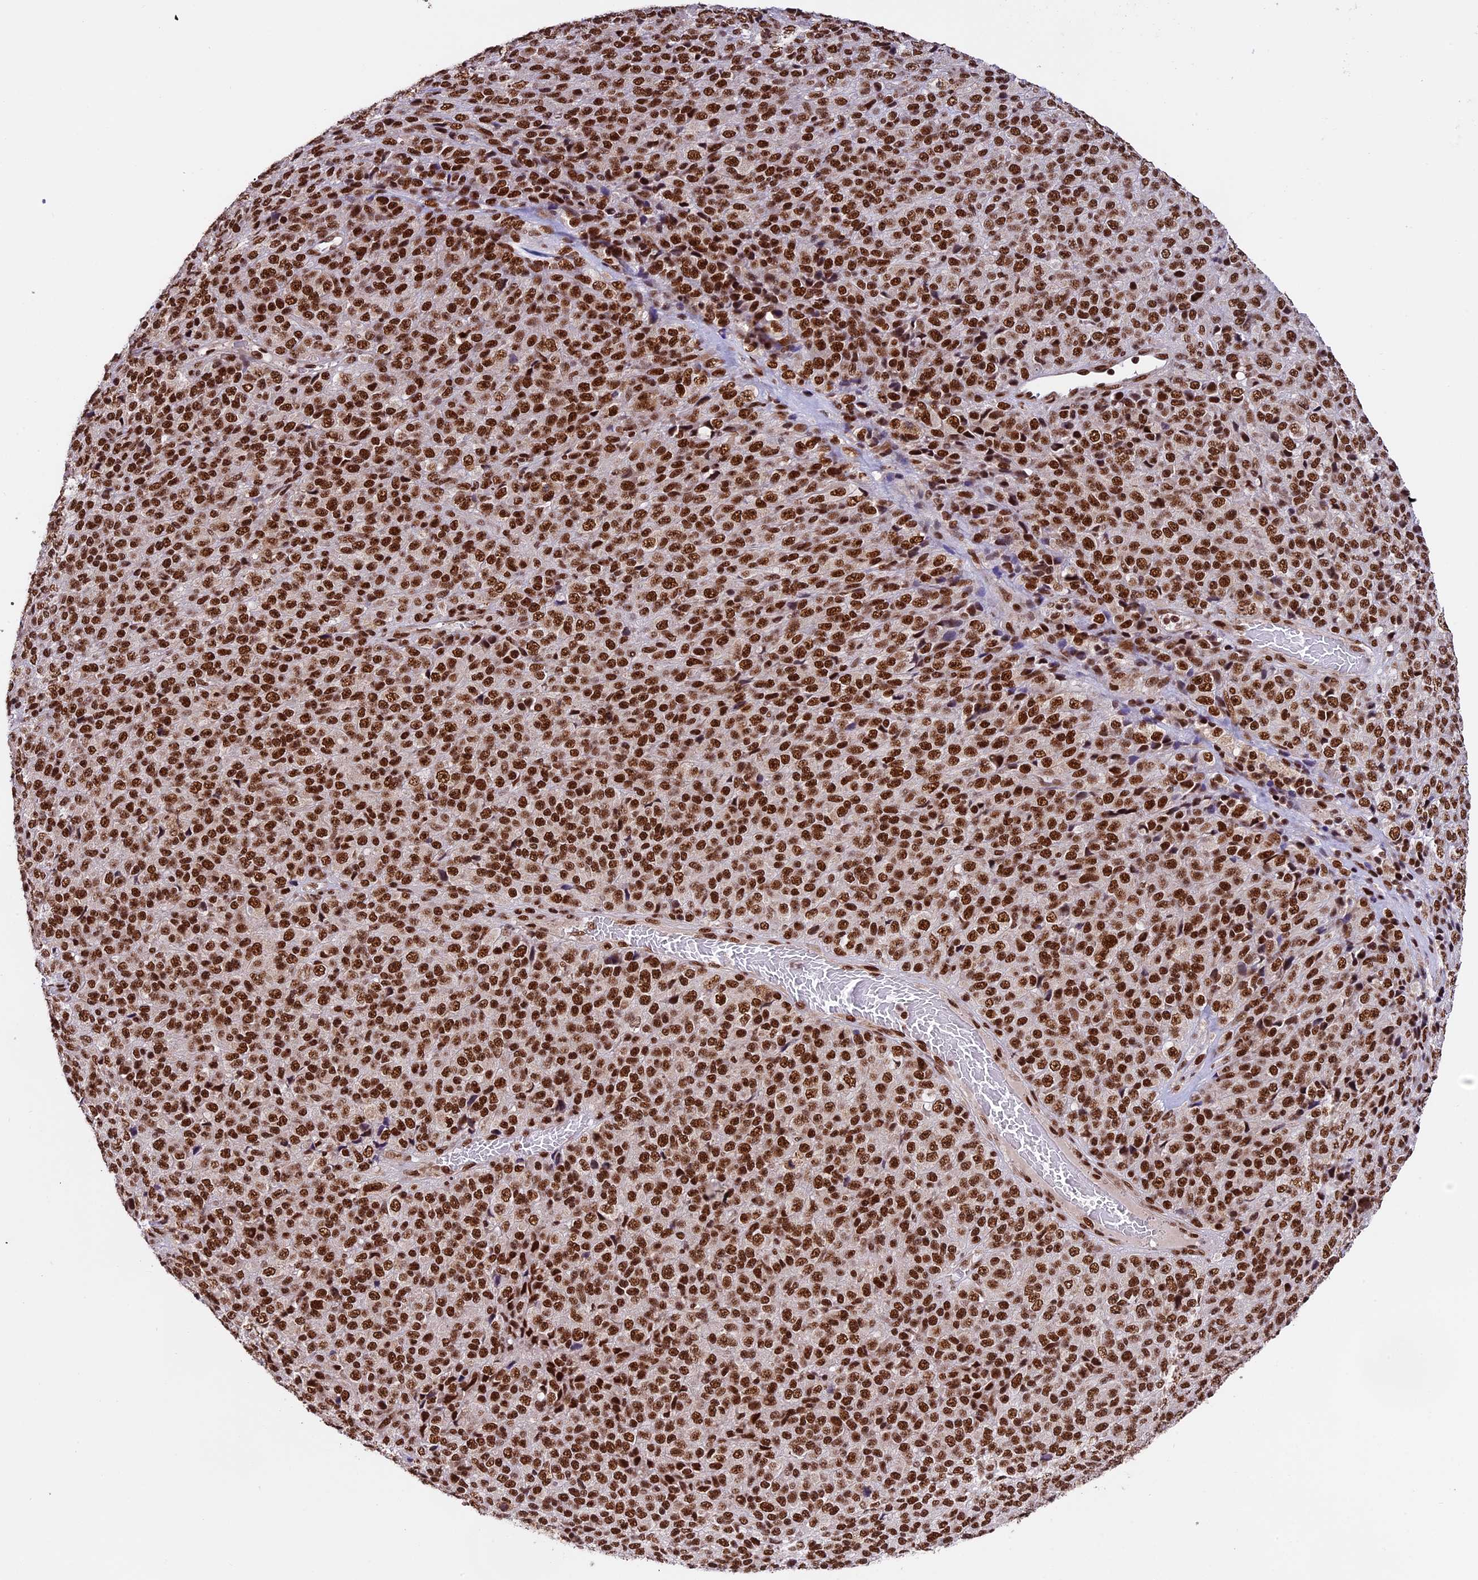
{"staining": {"intensity": "strong", "quantity": ">75%", "location": "nuclear"}, "tissue": "melanoma", "cell_type": "Tumor cells", "image_type": "cancer", "snomed": [{"axis": "morphology", "description": "Malignant melanoma, Metastatic site"}, {"axis": "topography", "description": "Brain"}], "caption": "Human melanoma stained with a protein marker demonstrates strong staining in tumor cells.", "gene": "RAMAC", "patient": {"sex": "female", "age": 56}}